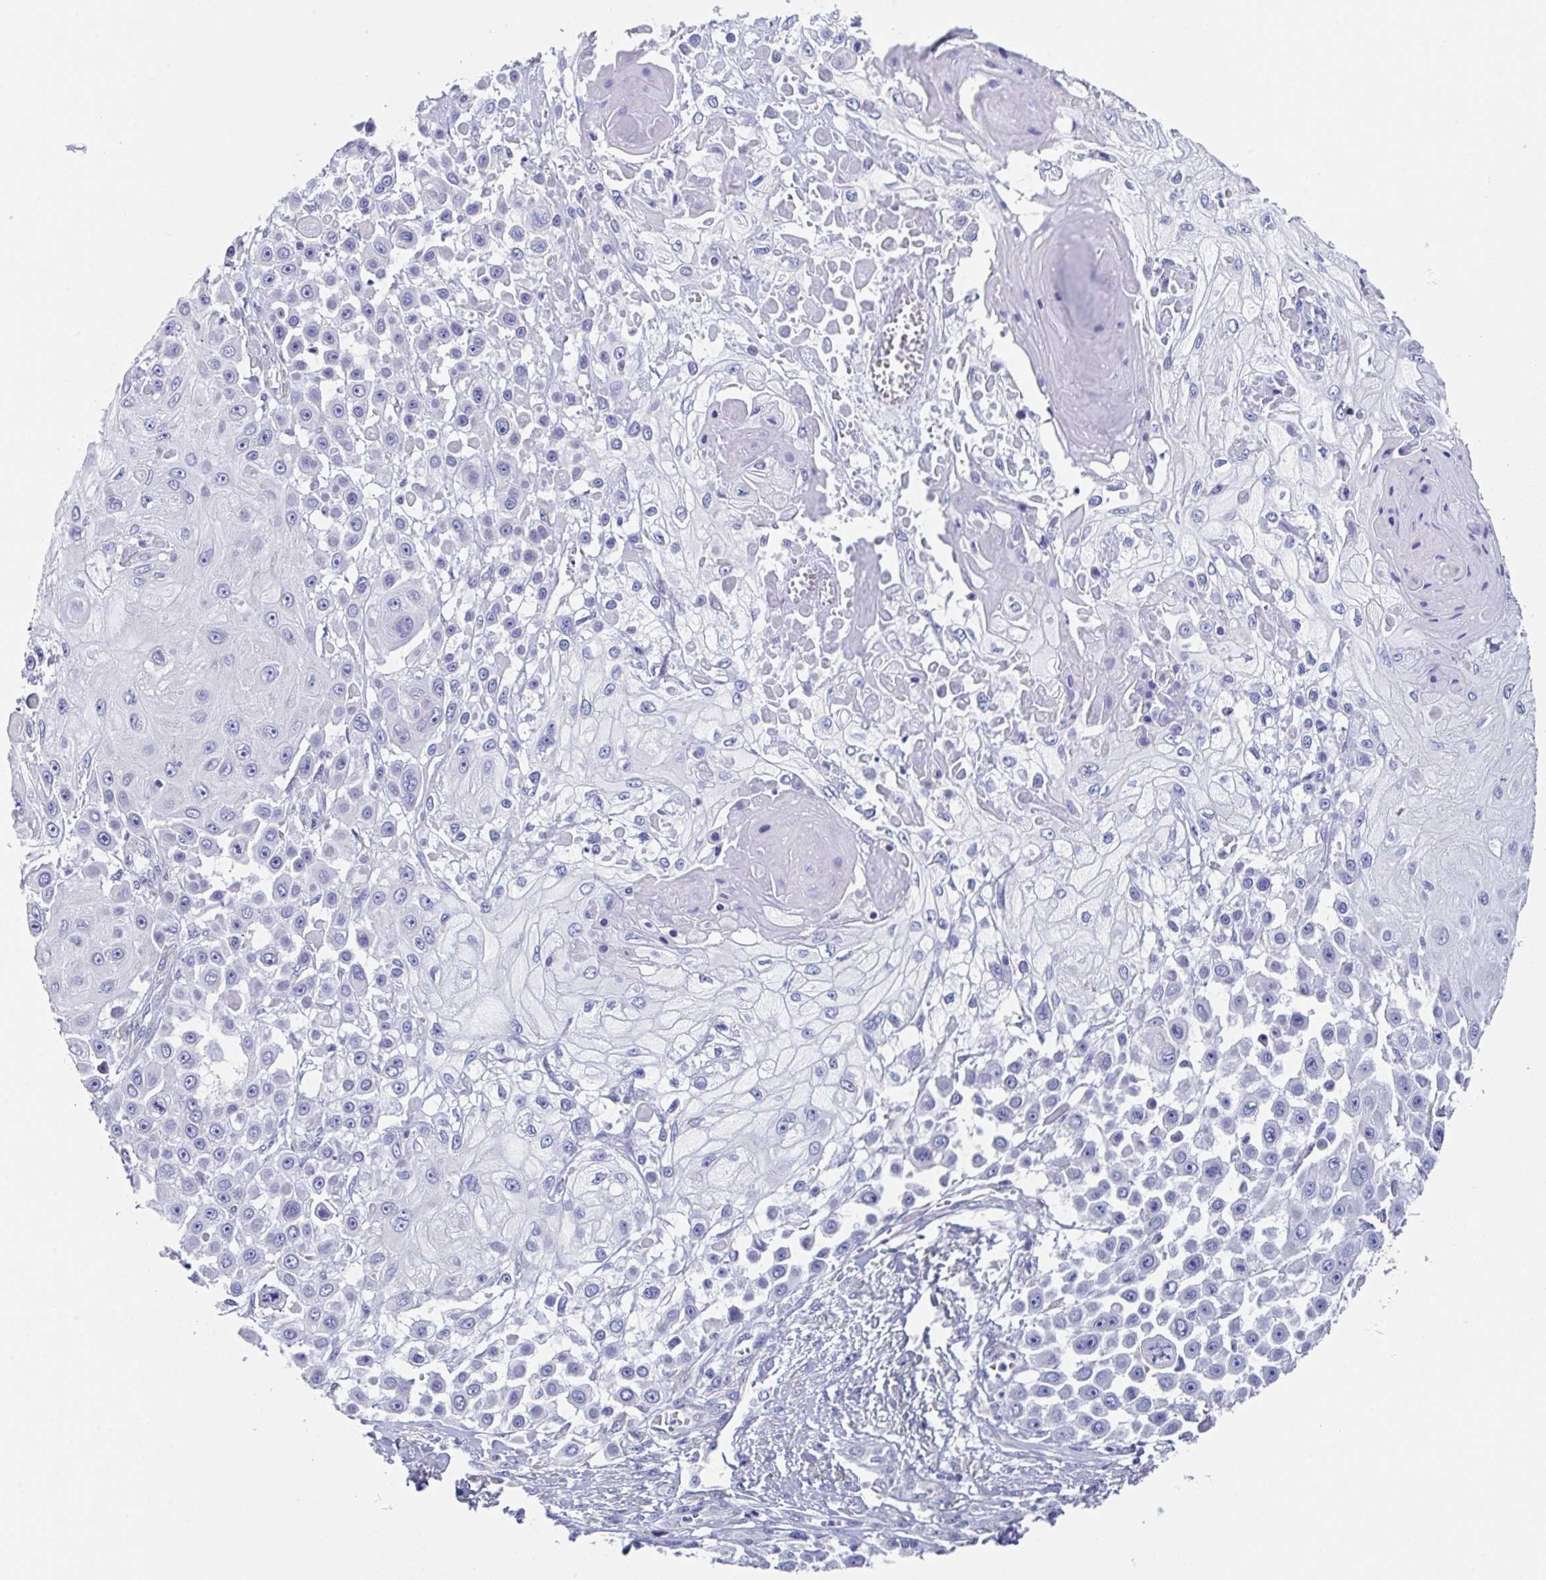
{"staining": {"intensity": "negative", "quantity": "none", "location": "none"}, "tissue": "skin cancer", "cell_type": "Tumor cells", "image_type": "cancer", "snomed": [{"axis": "morphology", "description": "Squamous cell carcinoma, NOS"}, {"axis": "topography", "description": "Skin"}], "caption": "DAB immunohistochemical staining of human squamous cell carcinoma (skin) reveals no significant staining in tumor cells.", "gene": "LRRC58", "patient": {"sex": "male", "age": 67}}